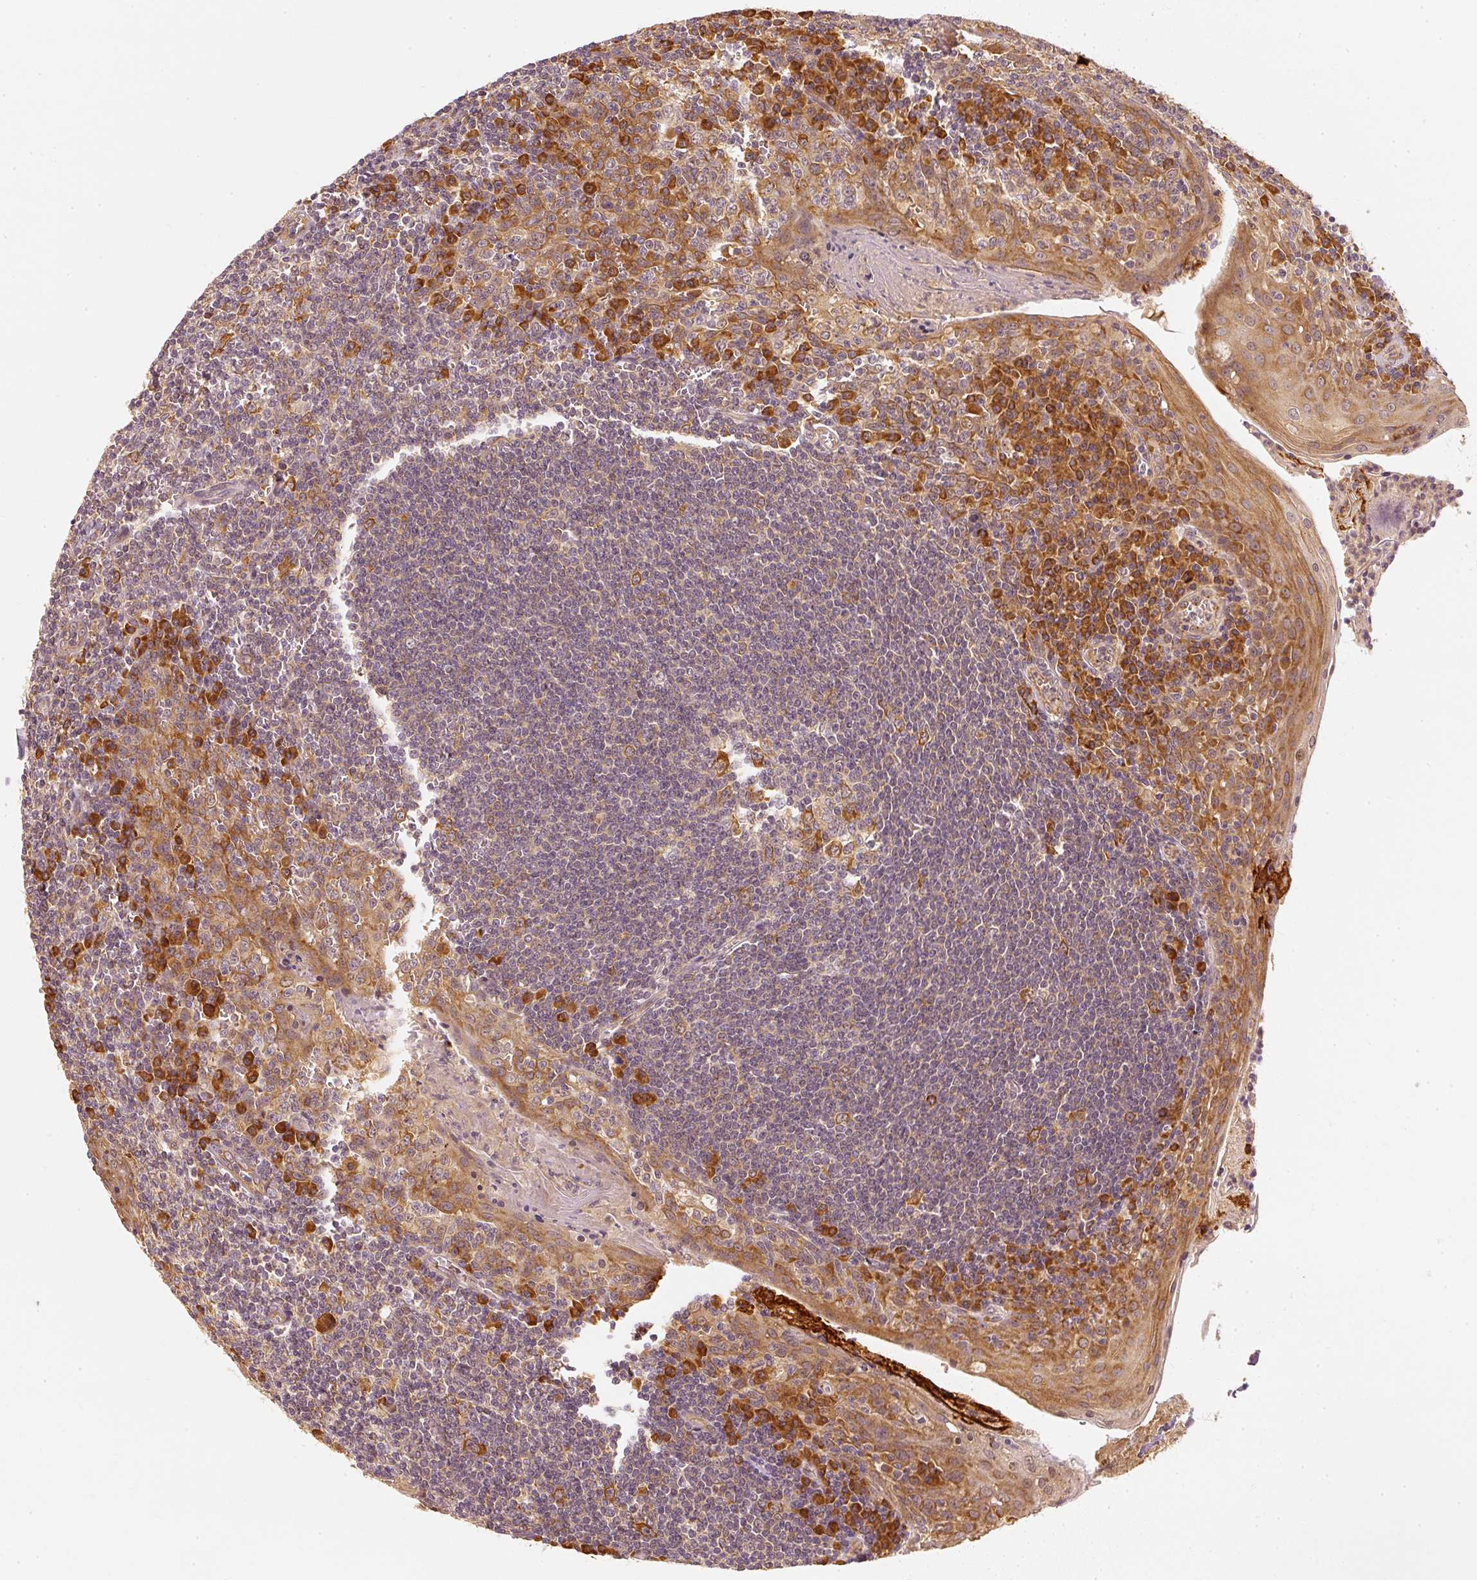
{"staining": {"intensity": "moderate", "quantity": ">75%", "location": "cytoplasmic/membranous"}, "tissue": "tonsil", "cell_type": "Germinal center cells", "image_type": "normal", "snomed": [{"axis": "morphology", "description": "Normal tissue, NOS"}, {"axis": "topography", "description": "Tonsil"}], "caption": "Moderate cytoplasmic/membranous protein positivity is identified in about >75% of germinal center cells in tonsil. (DAB = brown stain, brightfield microscopy at high magnification).", "gene": "EEF1A1", "patient": {"sex": "male", "age": 27}}